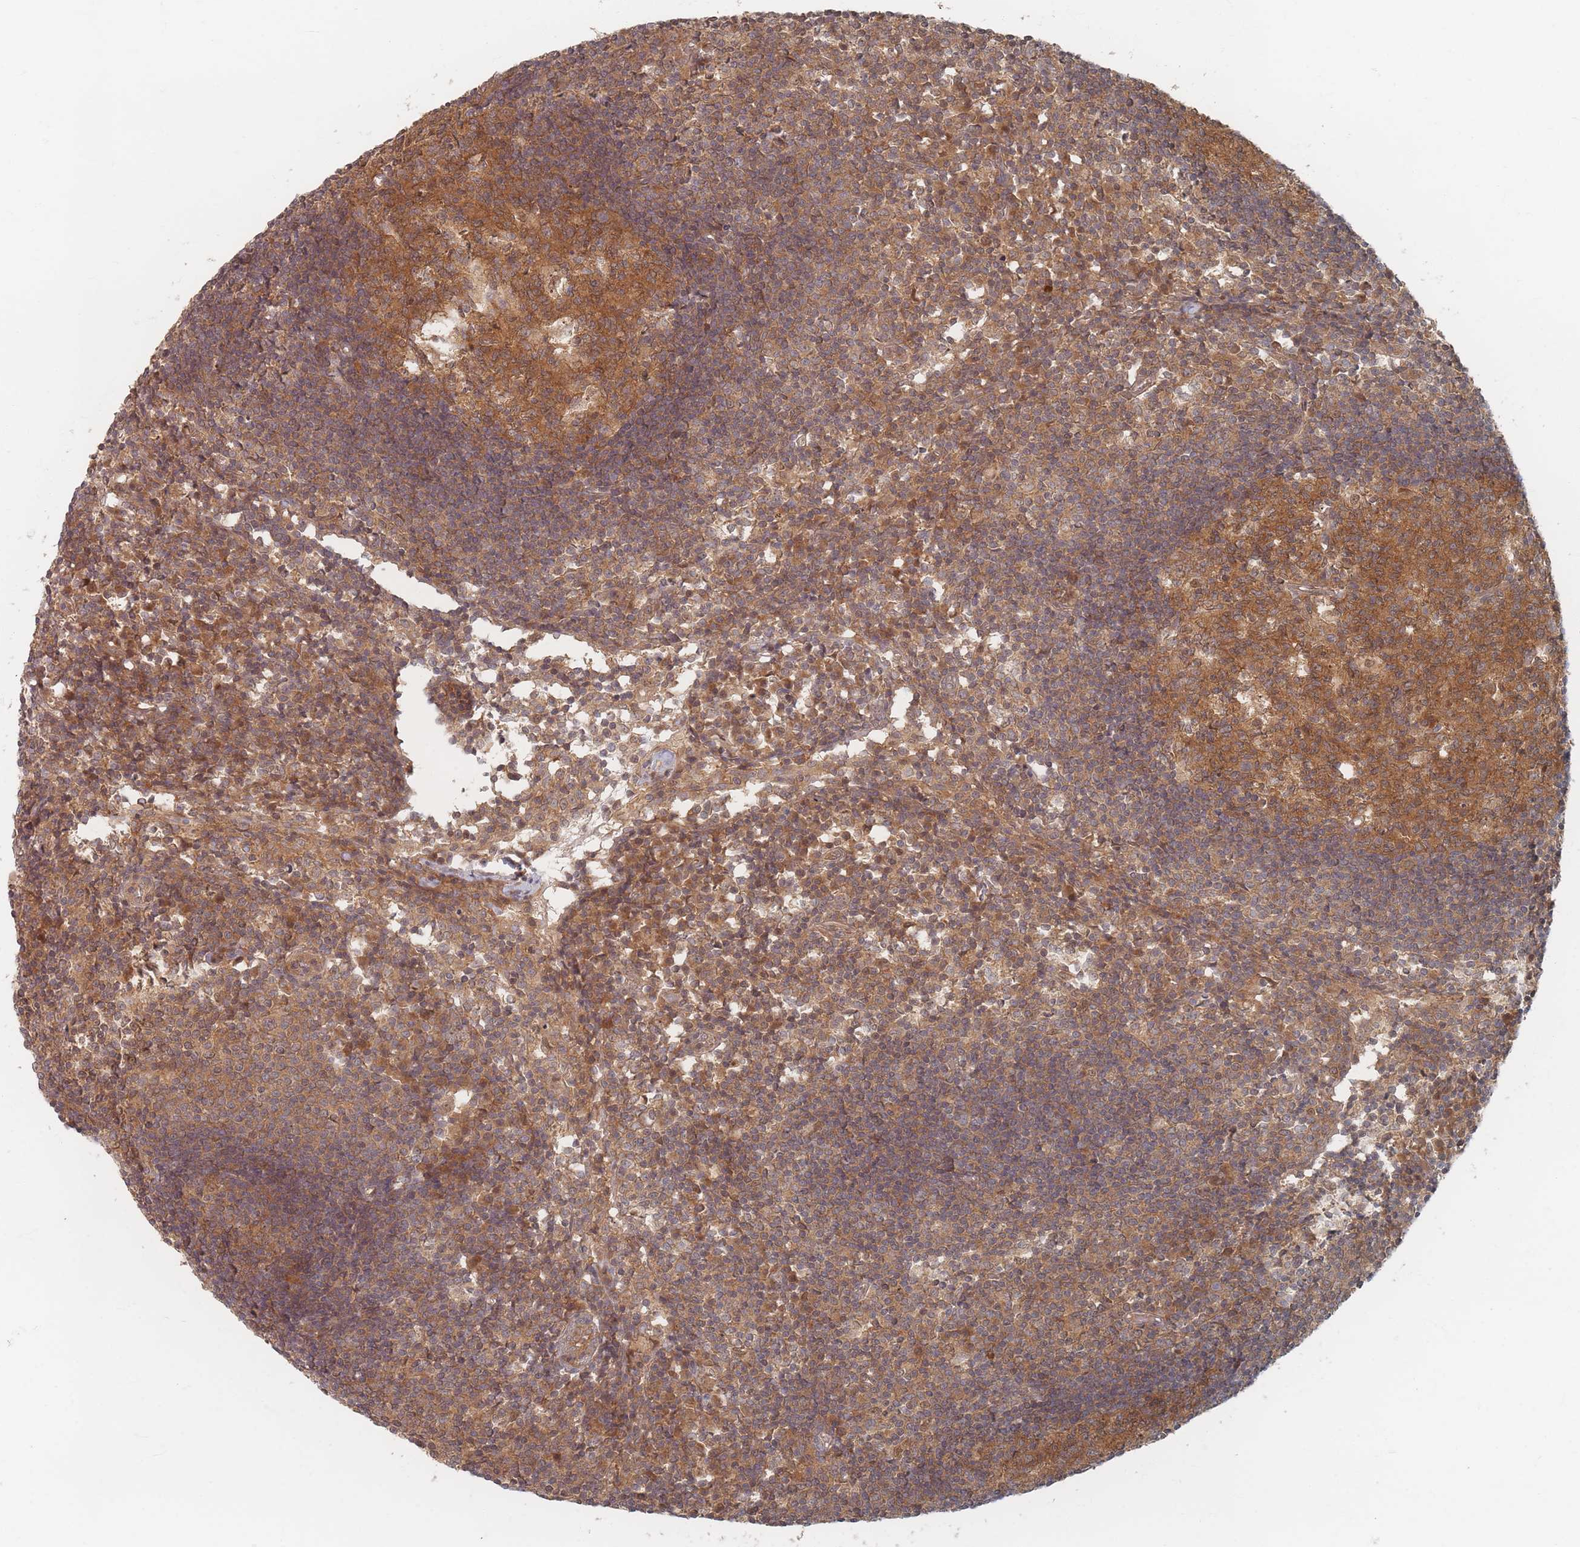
{"staining": {"intensity": "strong", "quantity": ">75%", "location": "cytoplasmic/membranous"}, "tissue": "lymph node", "cell_type": "Germinal center cells", "image_type": "normal", "snomed": [{"axis": "morphology", "description": "Normal tissue, NOS"}, {"axis": "topography", "description": "Lymph node"}], "caption": "The histopathology image demonstrates a brown stain indicating the presence of a protein in the cytoplasmic/membranous of germinal center cells in lymph node.", "gene": "PSMD9", "patient": {"sex": "female", "age": 55}}